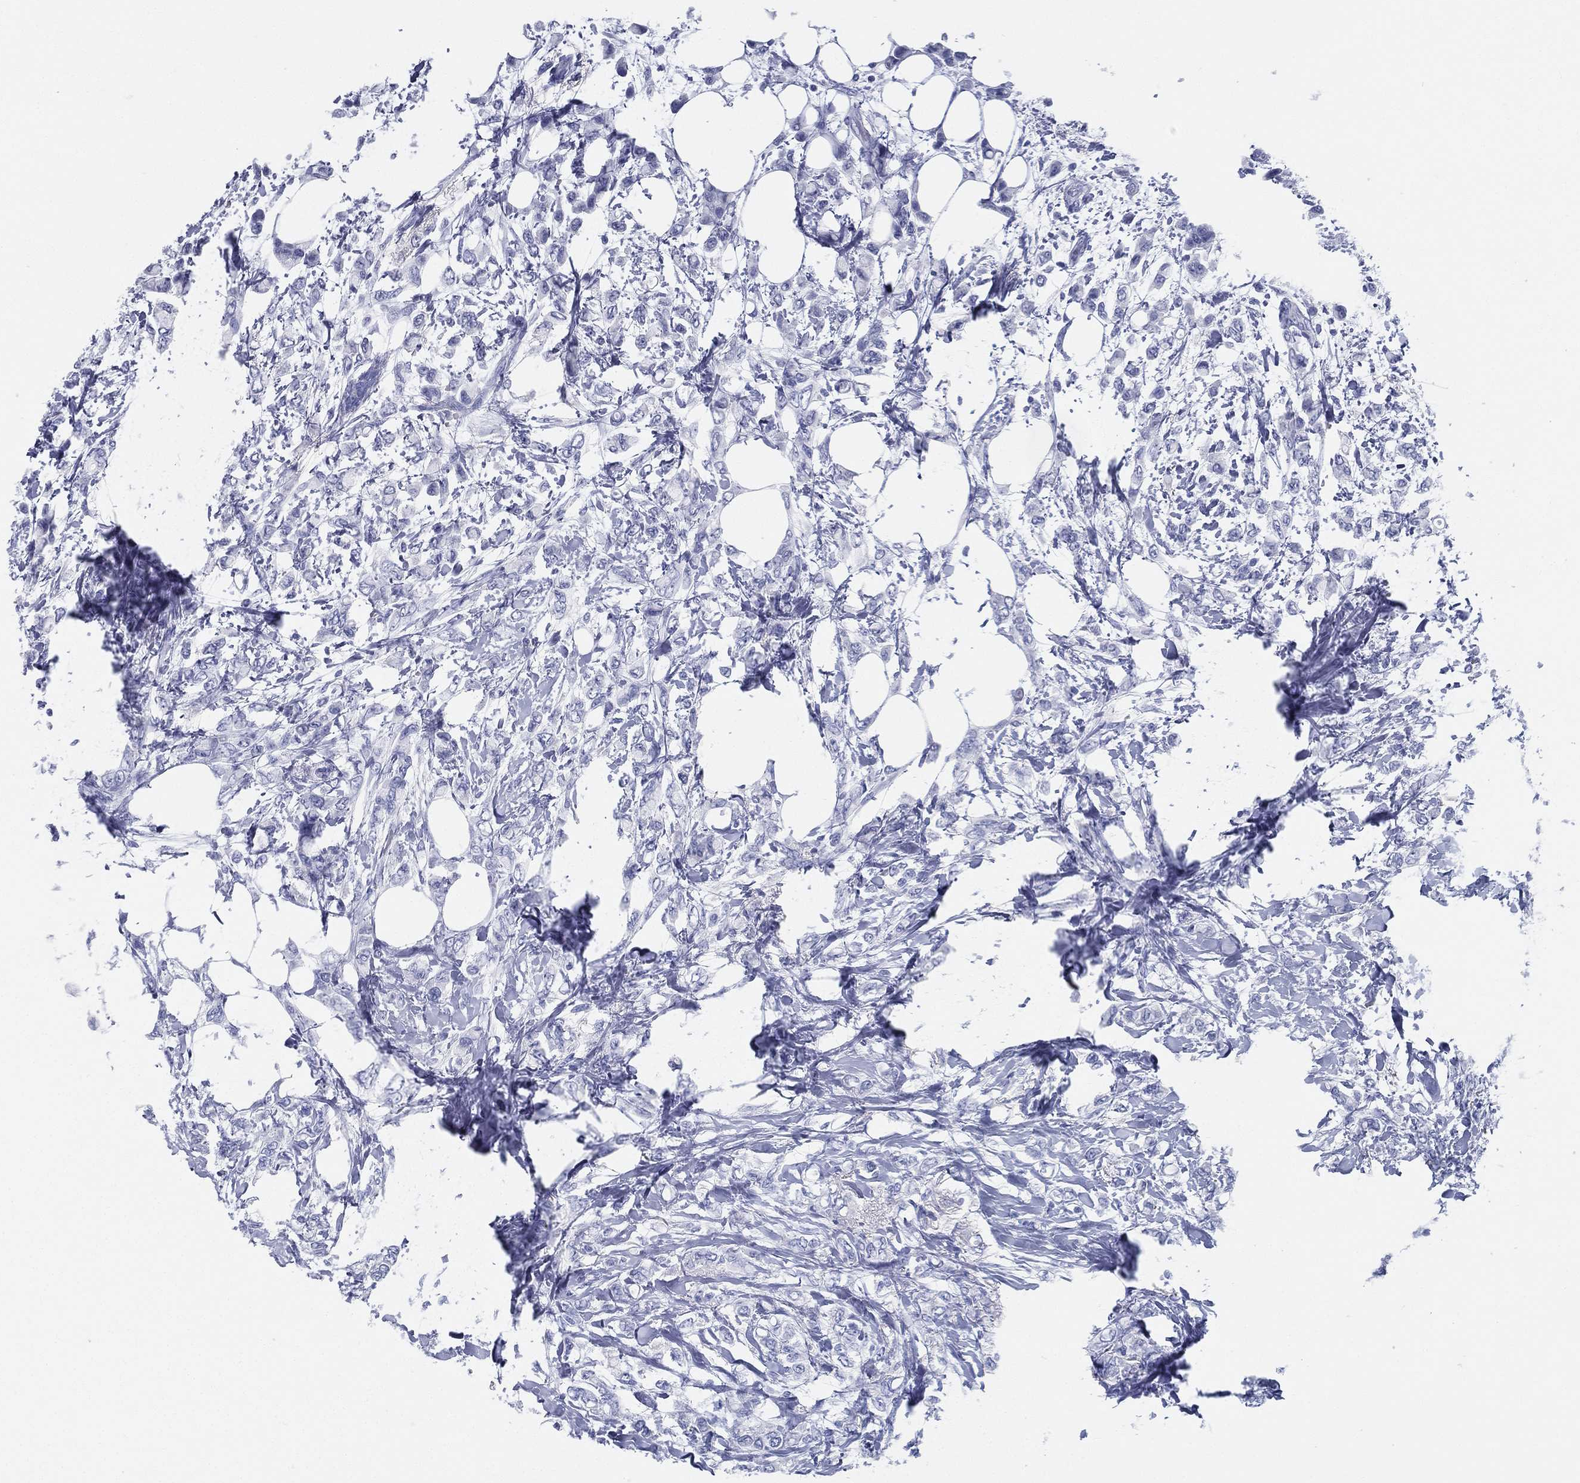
{"staining": {"intensity": "negative", "quantity": "none", "location": "none"}, "tissue": "breast cancer", "cell_type": "Tumor cells", "image_type": "cancer", "snomed": [{"axis": "morphology", "description": "Lobular carcinoma"}, {"axis": "topography", "description": "Breast"}], "caption": "Micrograph shows no significant protein expression in tumor cells of breast cancer. (Brightfield microscopy of DAB IHC at high magnification).", "gene": "TMEM252", "patient": {"sex": "female", "age": 66}}